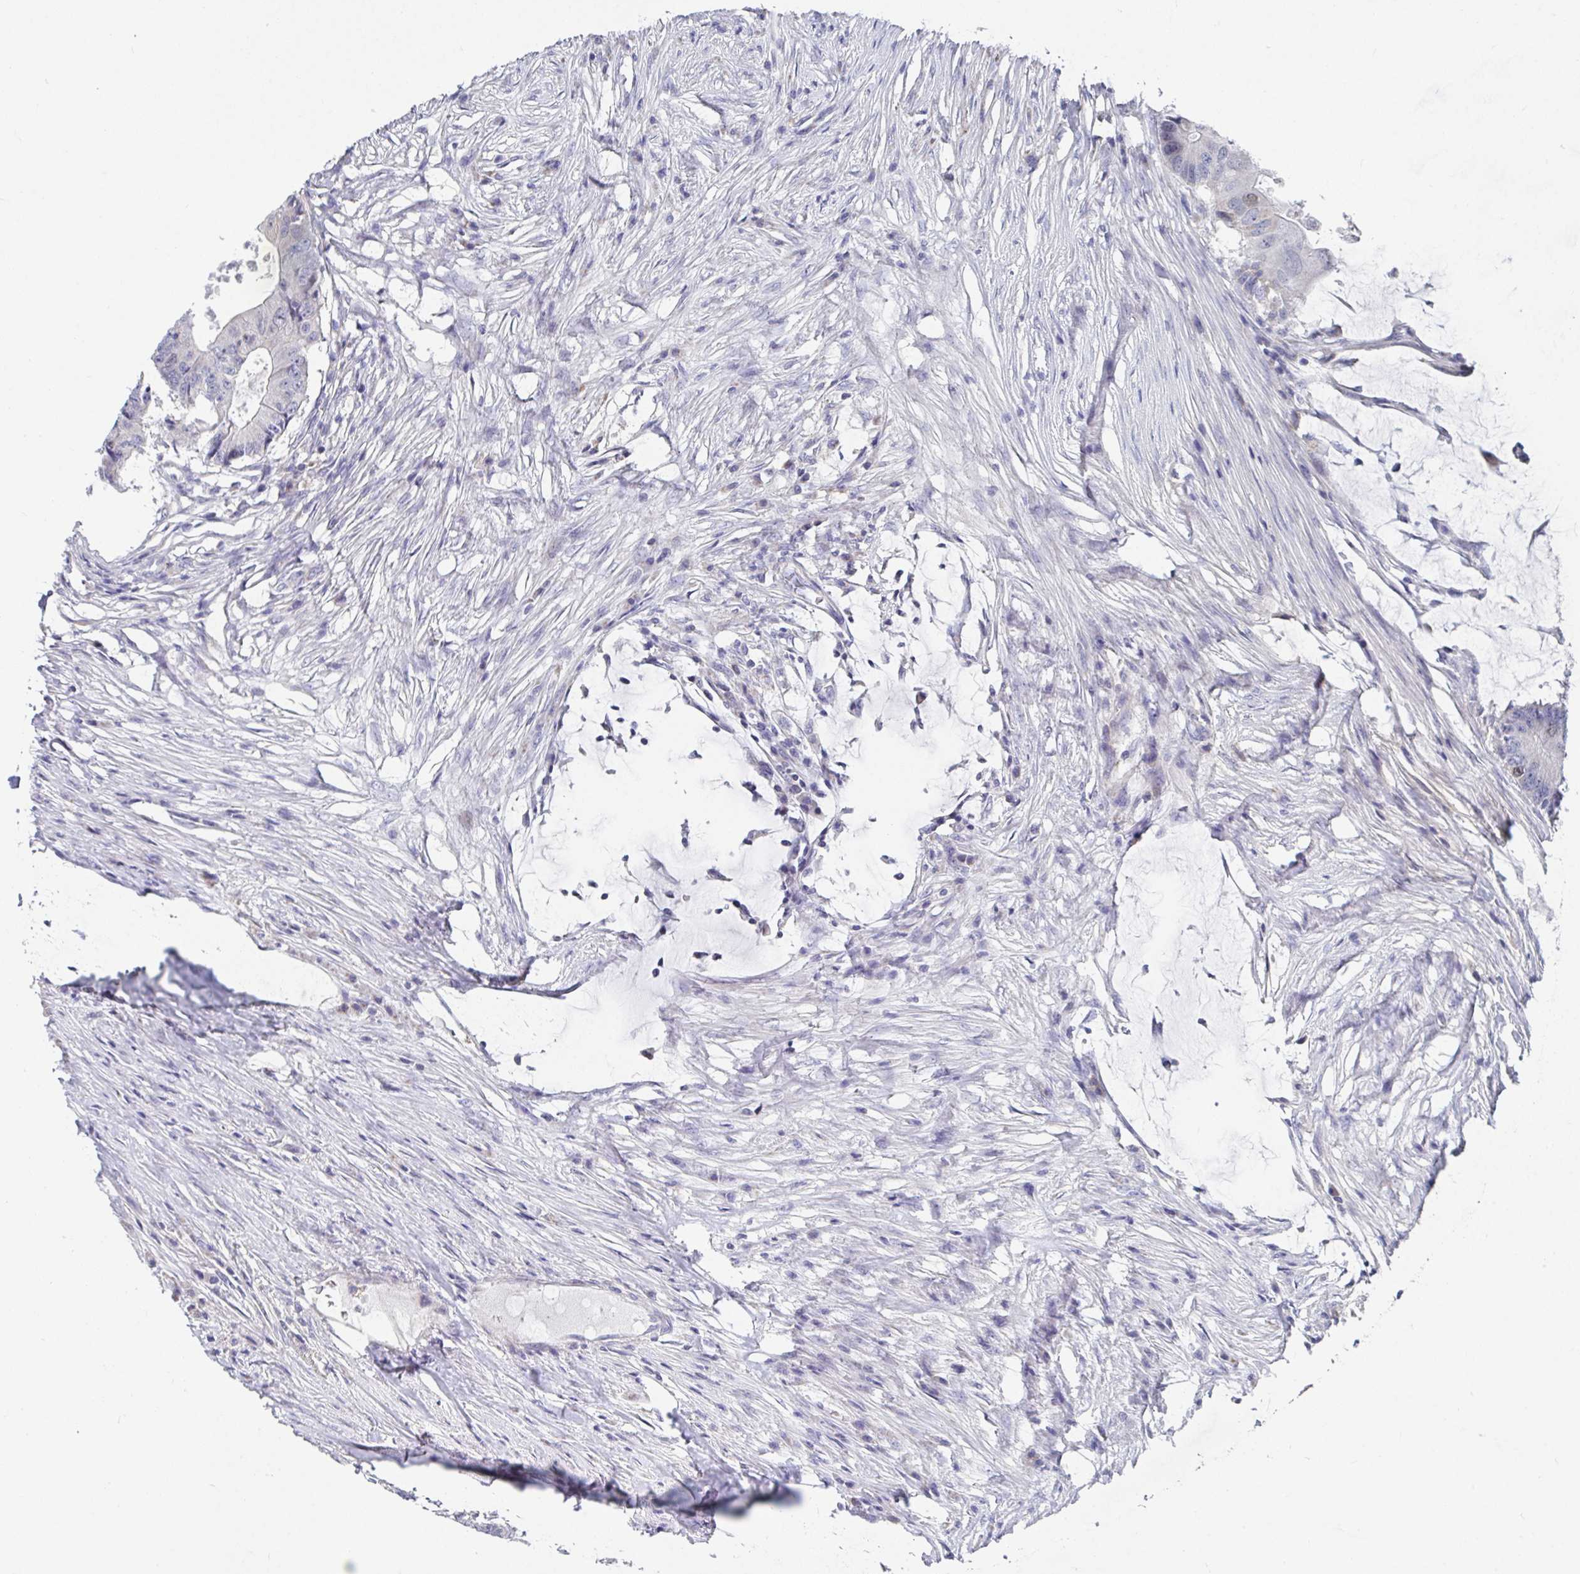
{"staining": {"intensity": "negative", "quantity": "none", "location": "none"}, "tissue": "colorectal cancer", "cell_type": "Tumor cells", "image_type": "cancer", "snomed": [{"axis": "morphology", "description": "Adenocarcinoma, NOS"}, {"axis": "topography", "description": "Colon"}], "caption": "Tumor cells show no significant protein expression in colorectal adenocarcinoma.", "gene": "ATP5F1C", "patient": {"sex": "male", "age": 71}}